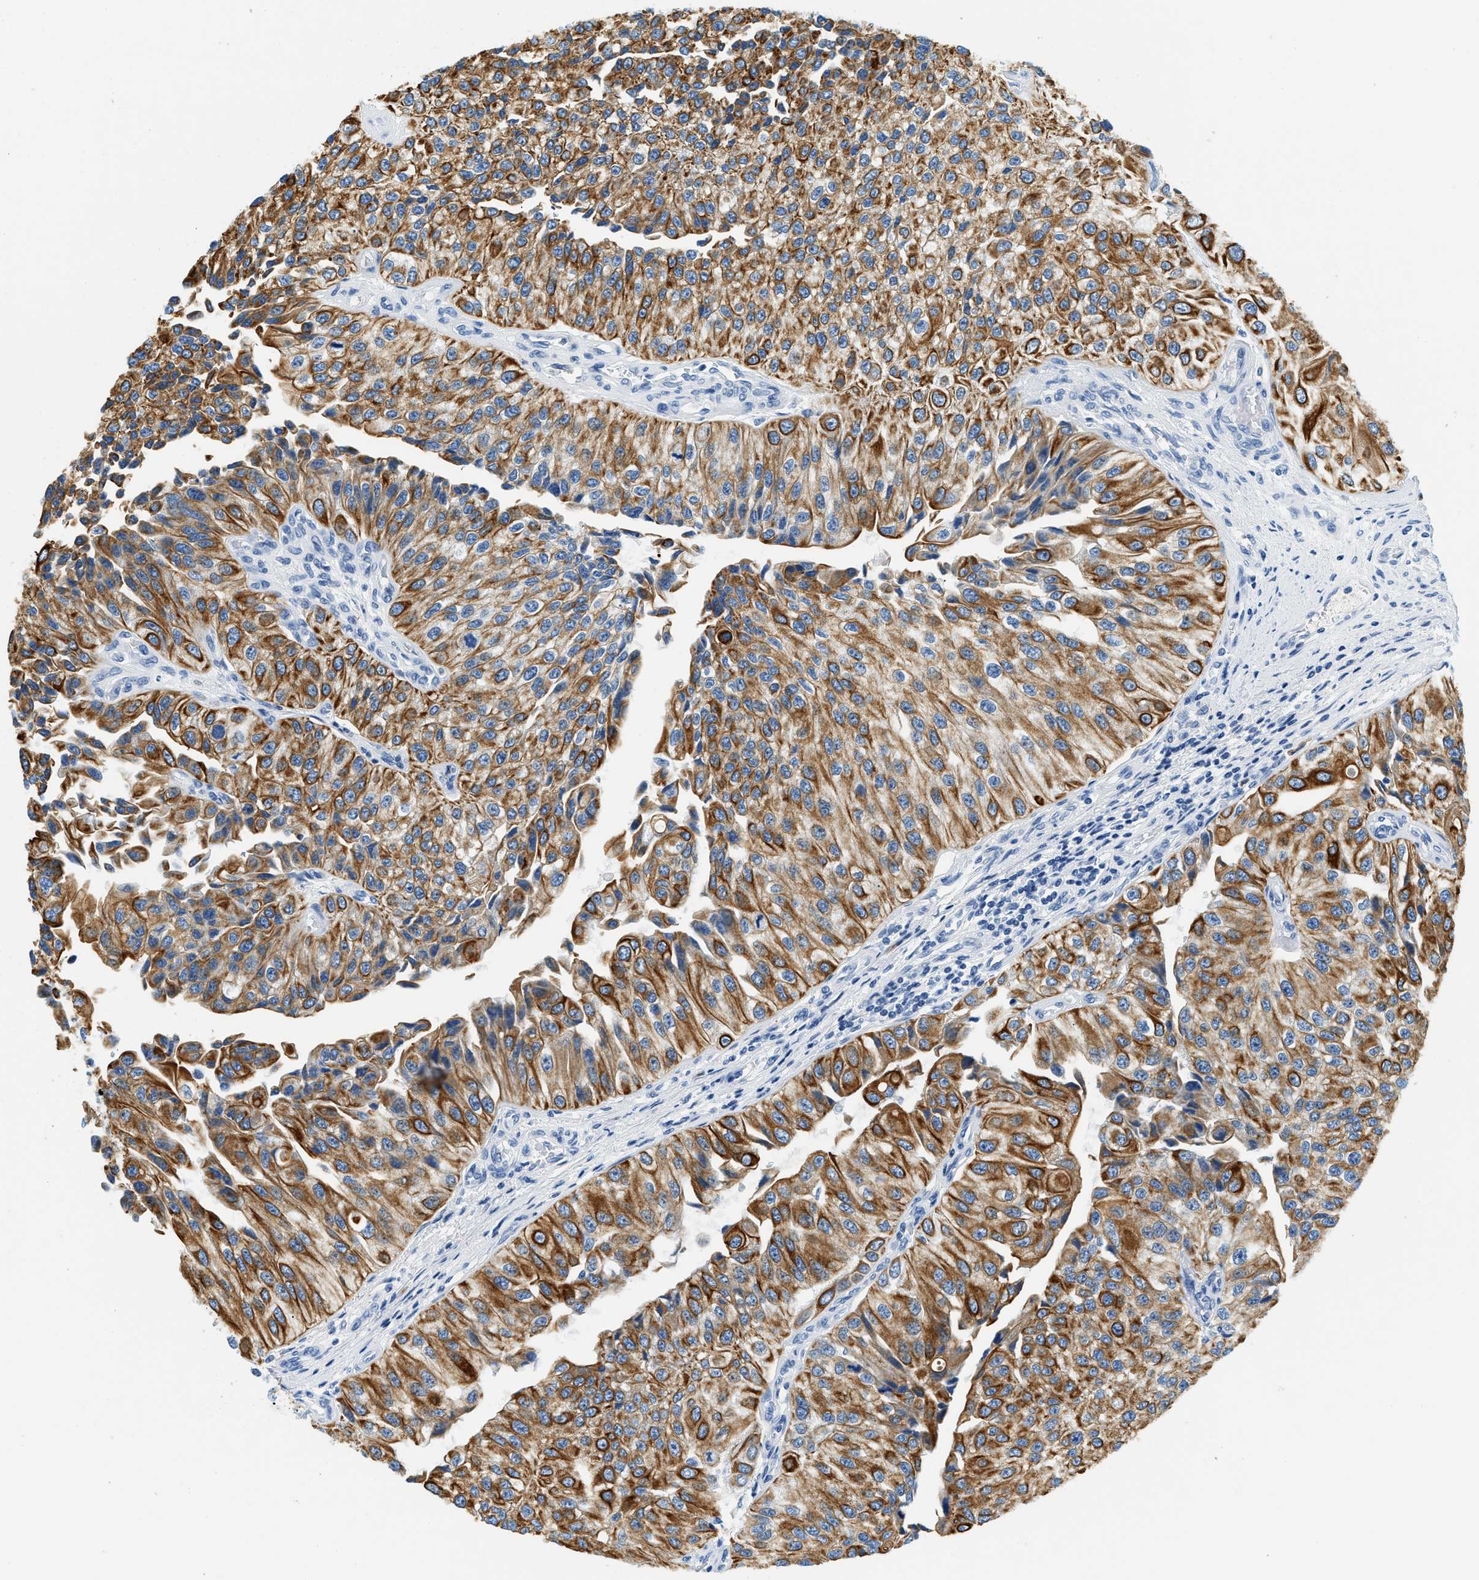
{"staining": {"intensity": "strong", "quantity": ">75%", "location": "cytoplasmic/membranous"}, "tissue": "urothelial cancer", "cell_type": "Tumor cells", "image_type": "cancer", "snomed": [{"axis": "morphology", "description": "Urothelial carcinoma, High grade"}, {"axis": "topography", "description": "Kidney"}, {"axis": "topography", "description": "Urinary bladder"}], "caption": "High-magnification brightfield microscopy of urothelial cancer stained with DAB (3,3'-diaminobenzidine) (brown) and counterstained with hematoxylin (blue). tumor cells exhibit strong cytoplasmic/membranous positivity is seen in approximately>75% of cells. (brown staining indicates protein expression, while blue staining denotes nuclei).", "gene": "STXBP2", "patient": {"sex": "male", "age": 77}}